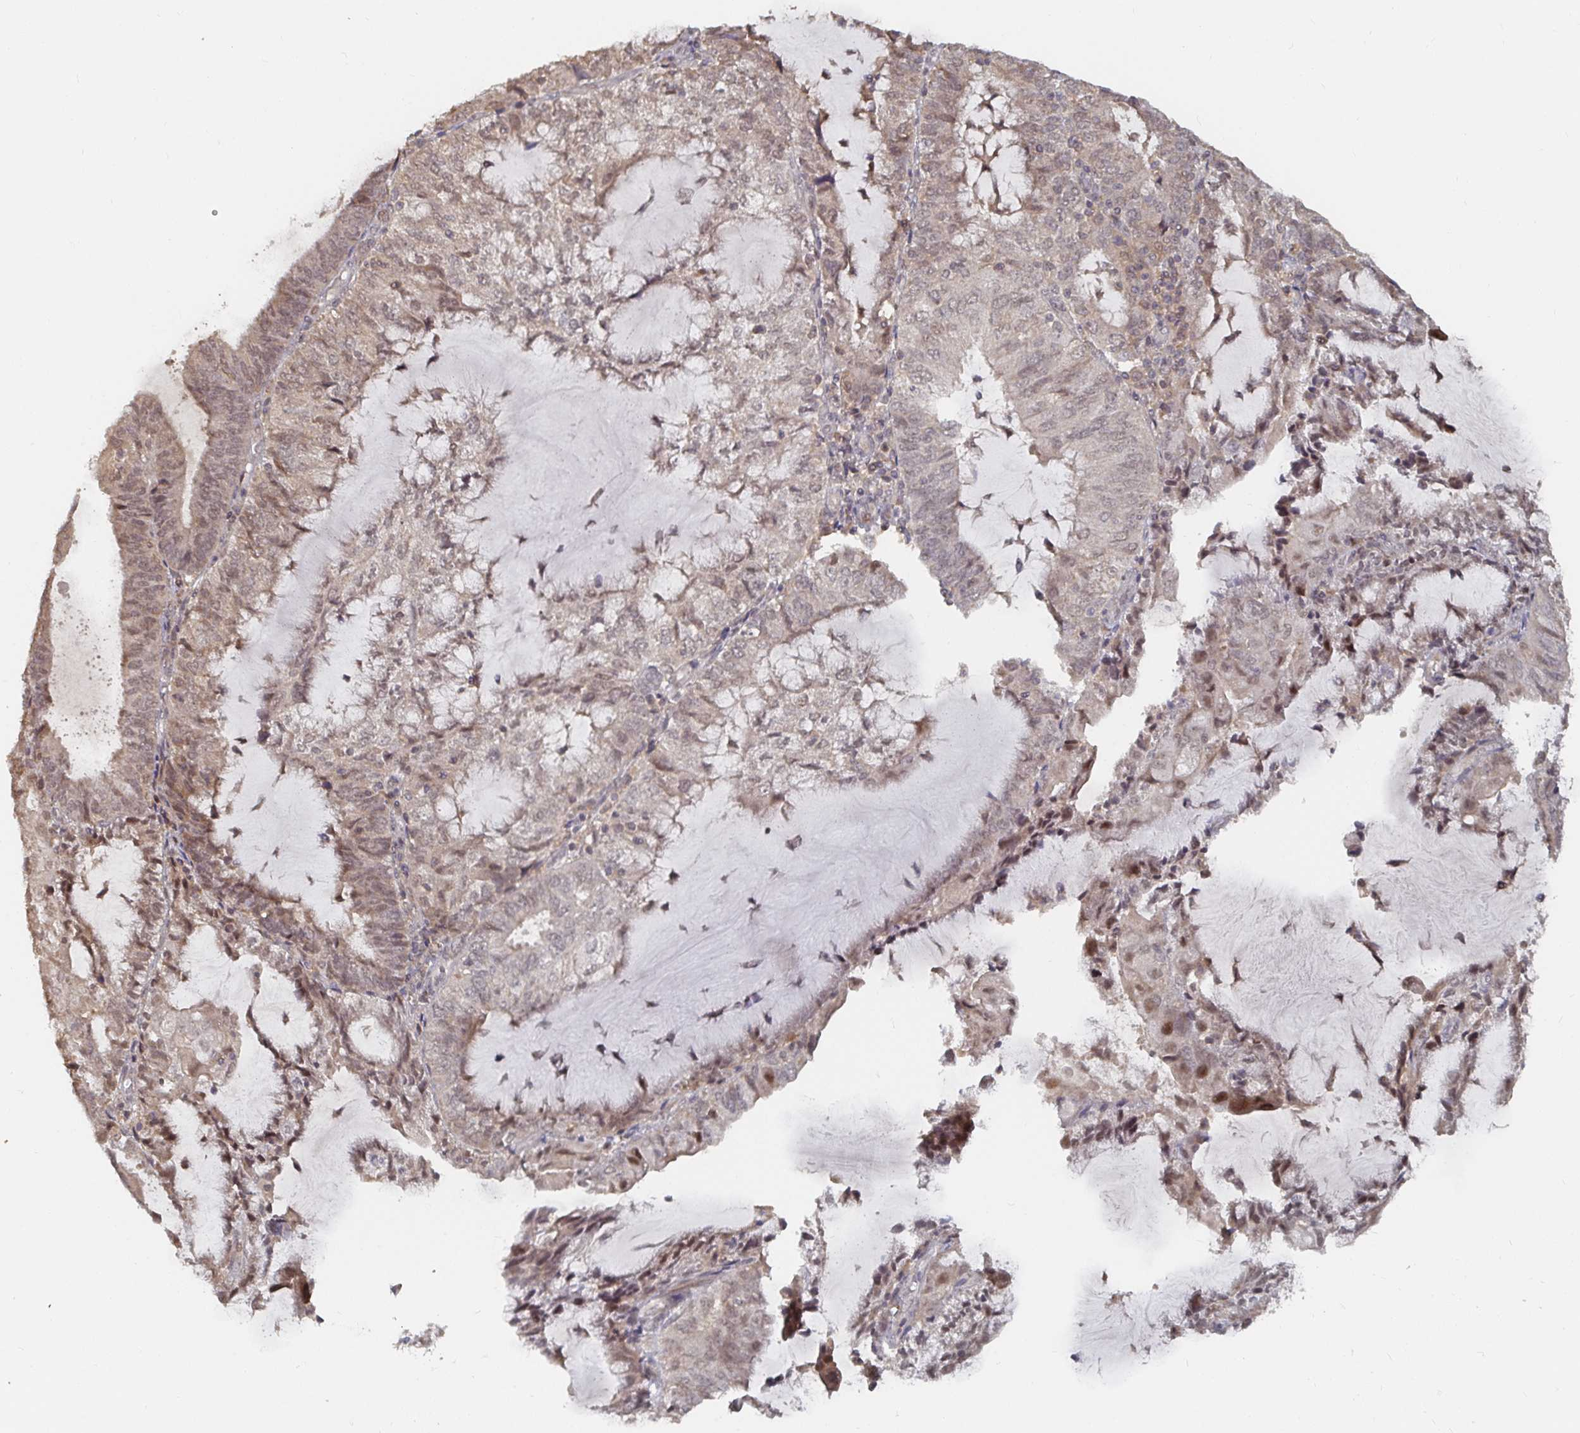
{"staining": {"intensity": "weak", "quantity": "25%-75%", "location": "nuclear"}, "tissue": "endometrial cancer", "cell_type": "Tumor cells", "image_type": "cancer", "snomed": [{"axis": "morphology", "description": "Adenocarcinoma, NOS"}, {"axis": "topography", "description": "Endometrium"}], "caption": "A micrograph of endometrial cancer (adenocarcinoma) stained for a protein displays weak nuclear brown staining in tumor cells.", "gene": "LRP5", "patient": {"sex": "female", "age": 81}}